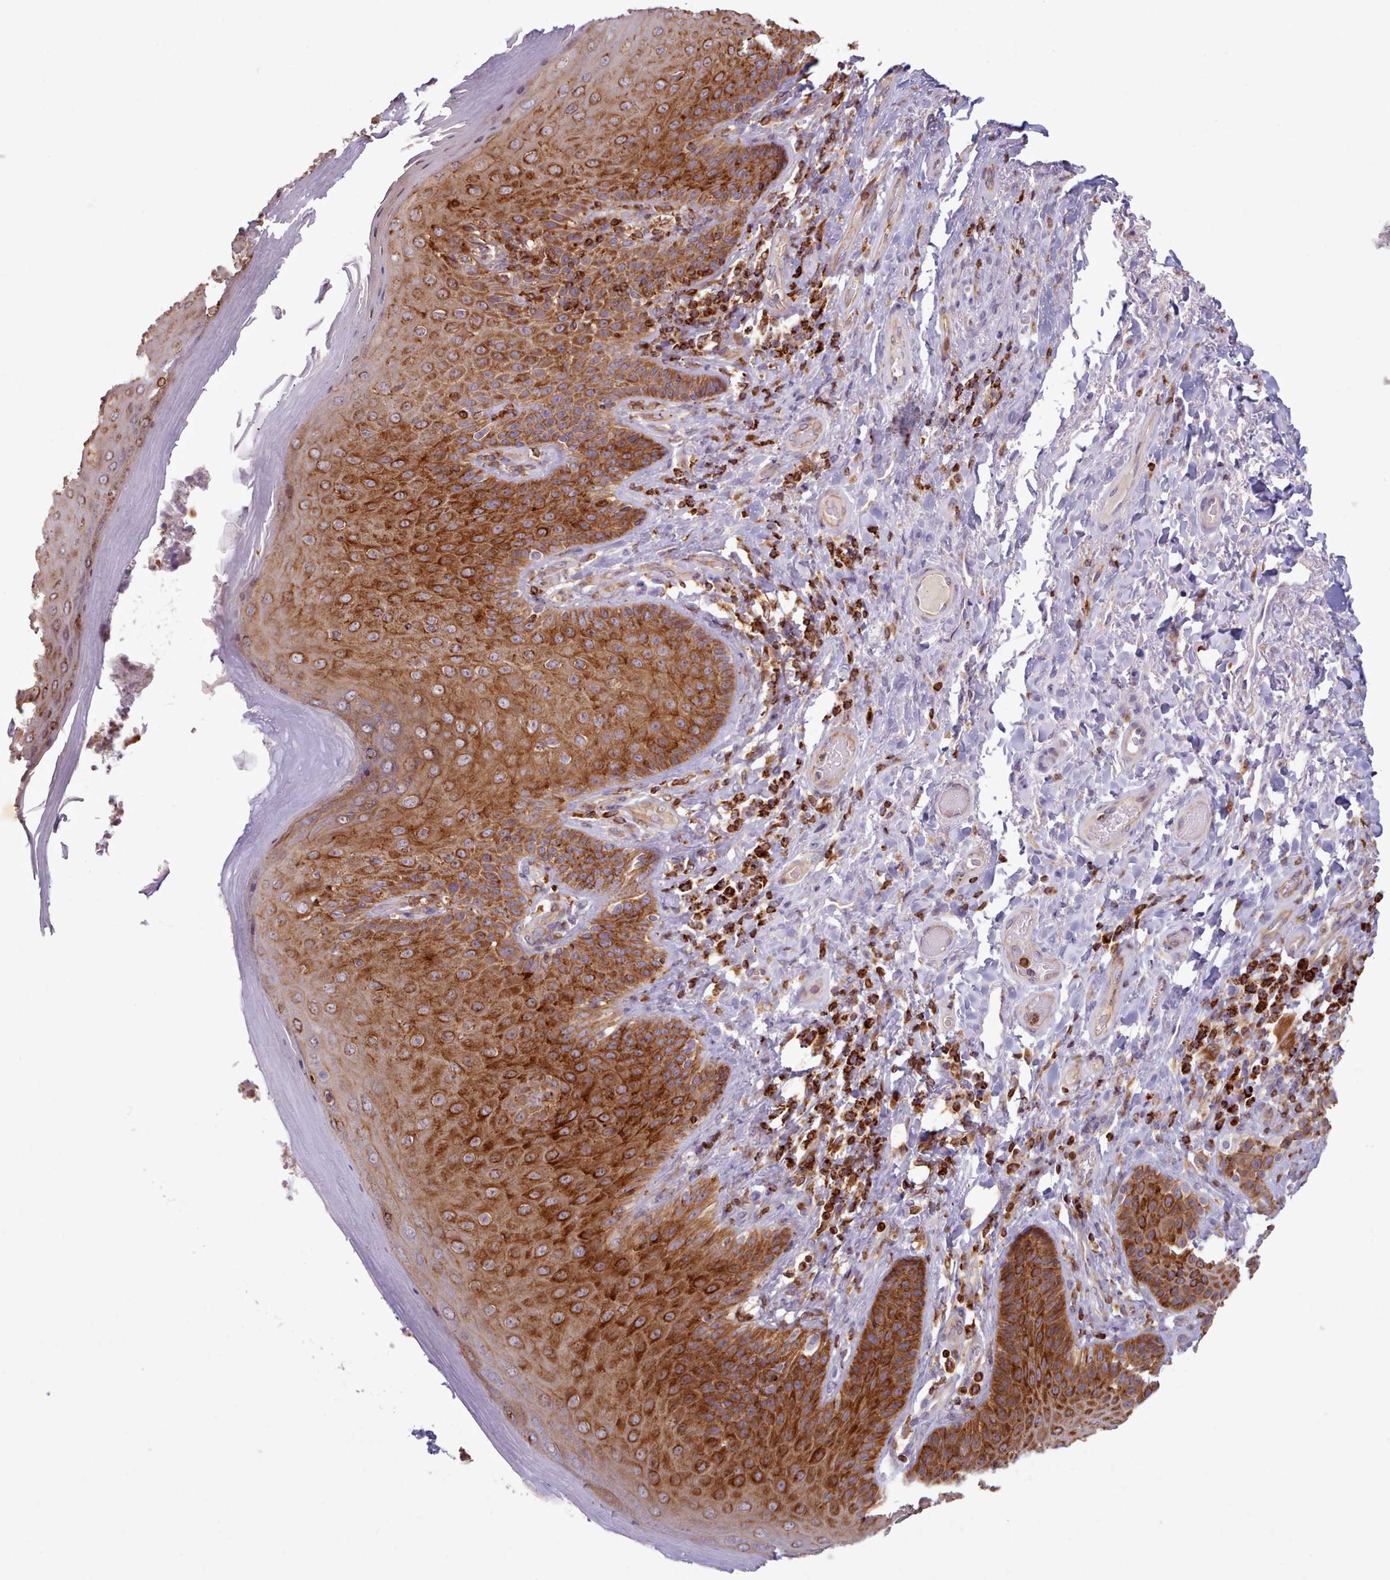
{"staining": {"intensity": "strong", "quantity": ">75%", "location": "cytoplasmic/membranous"}, "tissue": "skin", "cell_type": "Epidermal cells", "image_type": "normal", "snomed": [{"axis": "morphology", "description": "Normal tissue, NOS"}, {"axis": "topography", "description": "Anal"}], "caption": "Benign skin was stained to show a protein in brown. There is high levels of strong cytoplasmic/membranous positivity in about >75% of epidermal cells.", "gene": "CRYBG1", "patient": {"sex": "female", "age": 89}}